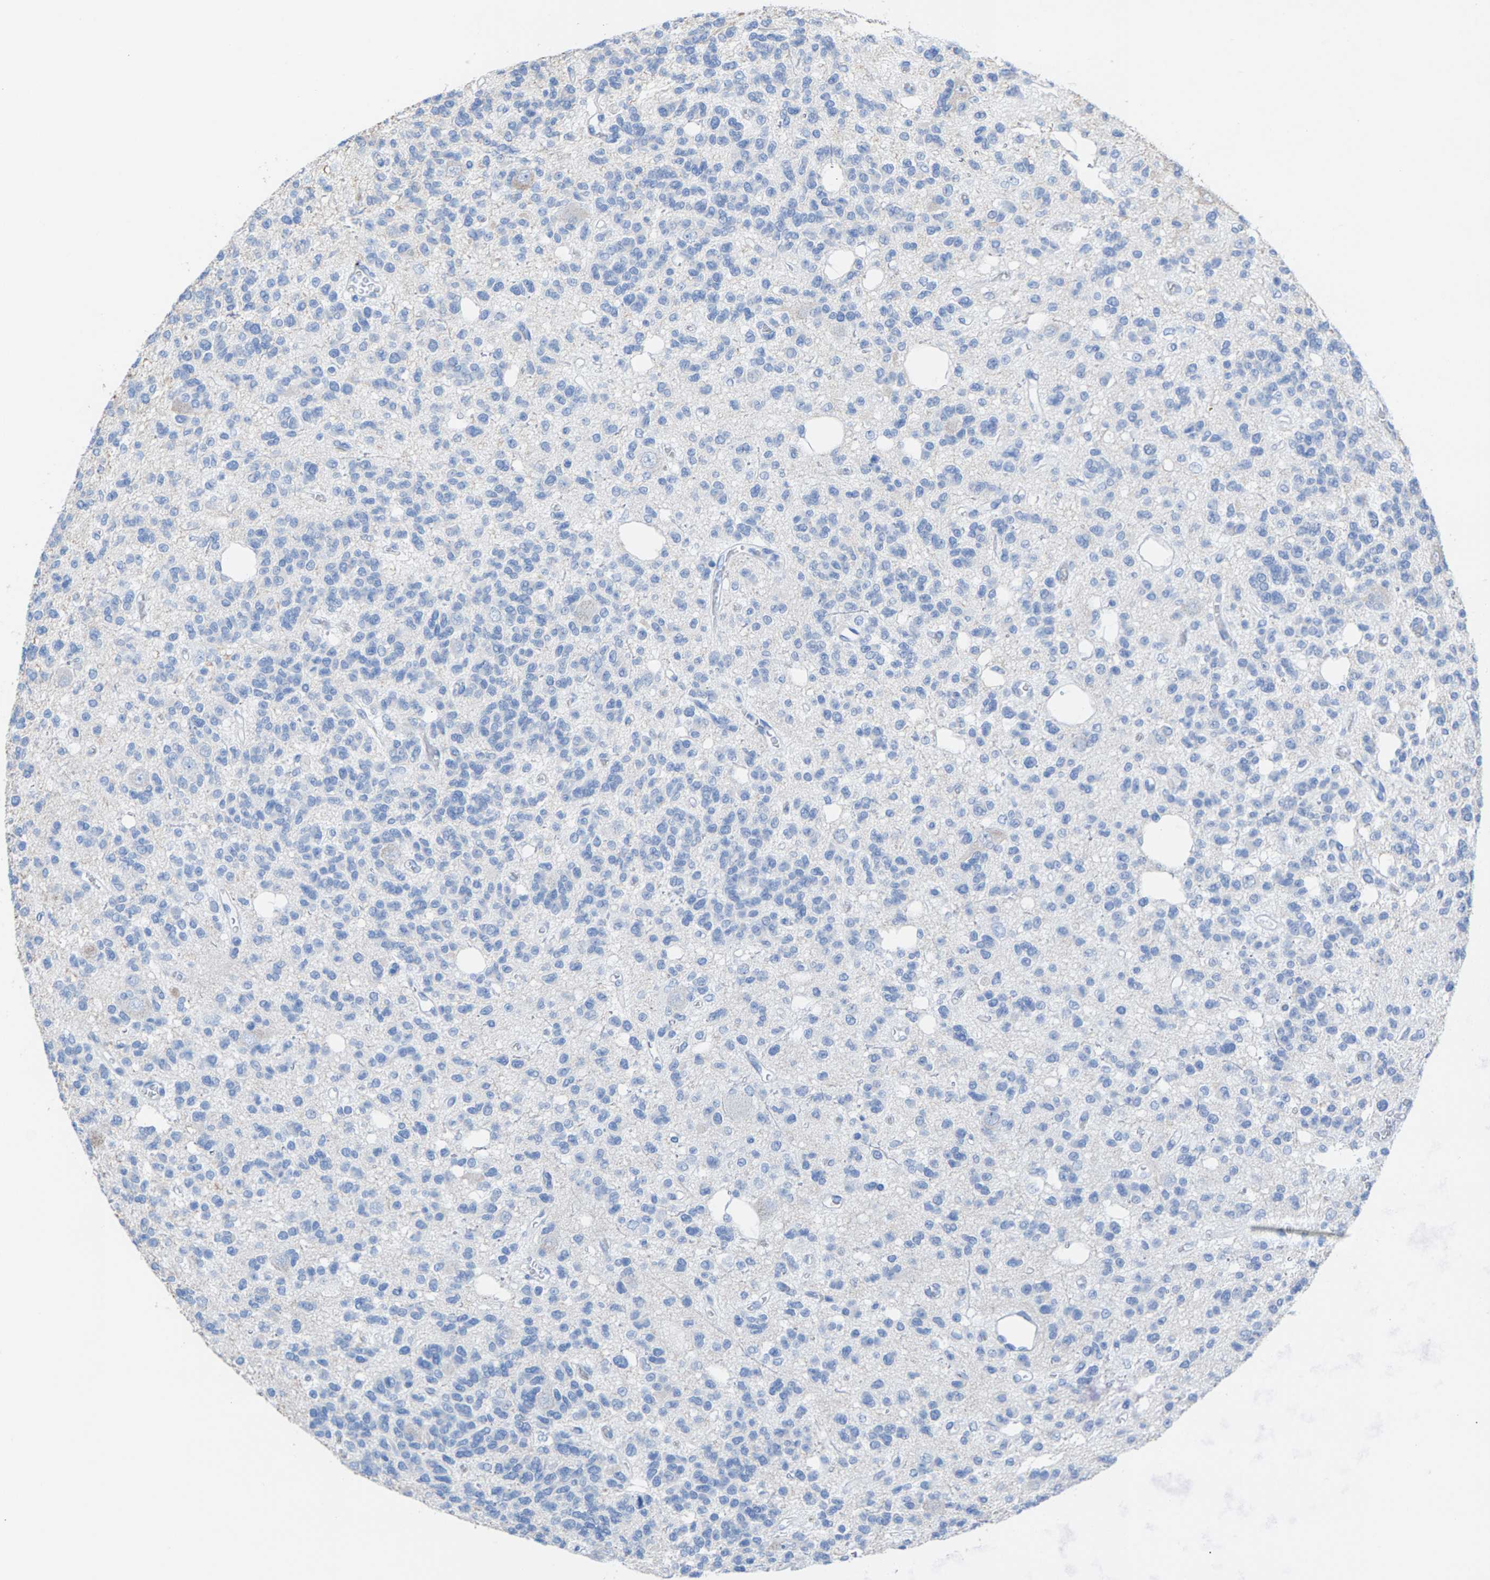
{"staining": {"intensity": "negative", "quantity": "none", "location": "none"}, "tissue": "glioma", "cell_type": "Tumor cells", "image_type": "cancer", "snomed": [{"axis": "morphology", "description": "Glioma, malignant, Low grade"}, {"axis": "topography", "description": "Brain"}], "caption": "Tumor cells show no significant protein staining in glioma.", "gene": "CPA1", "patient": {"sex": "male", "age": 38}}